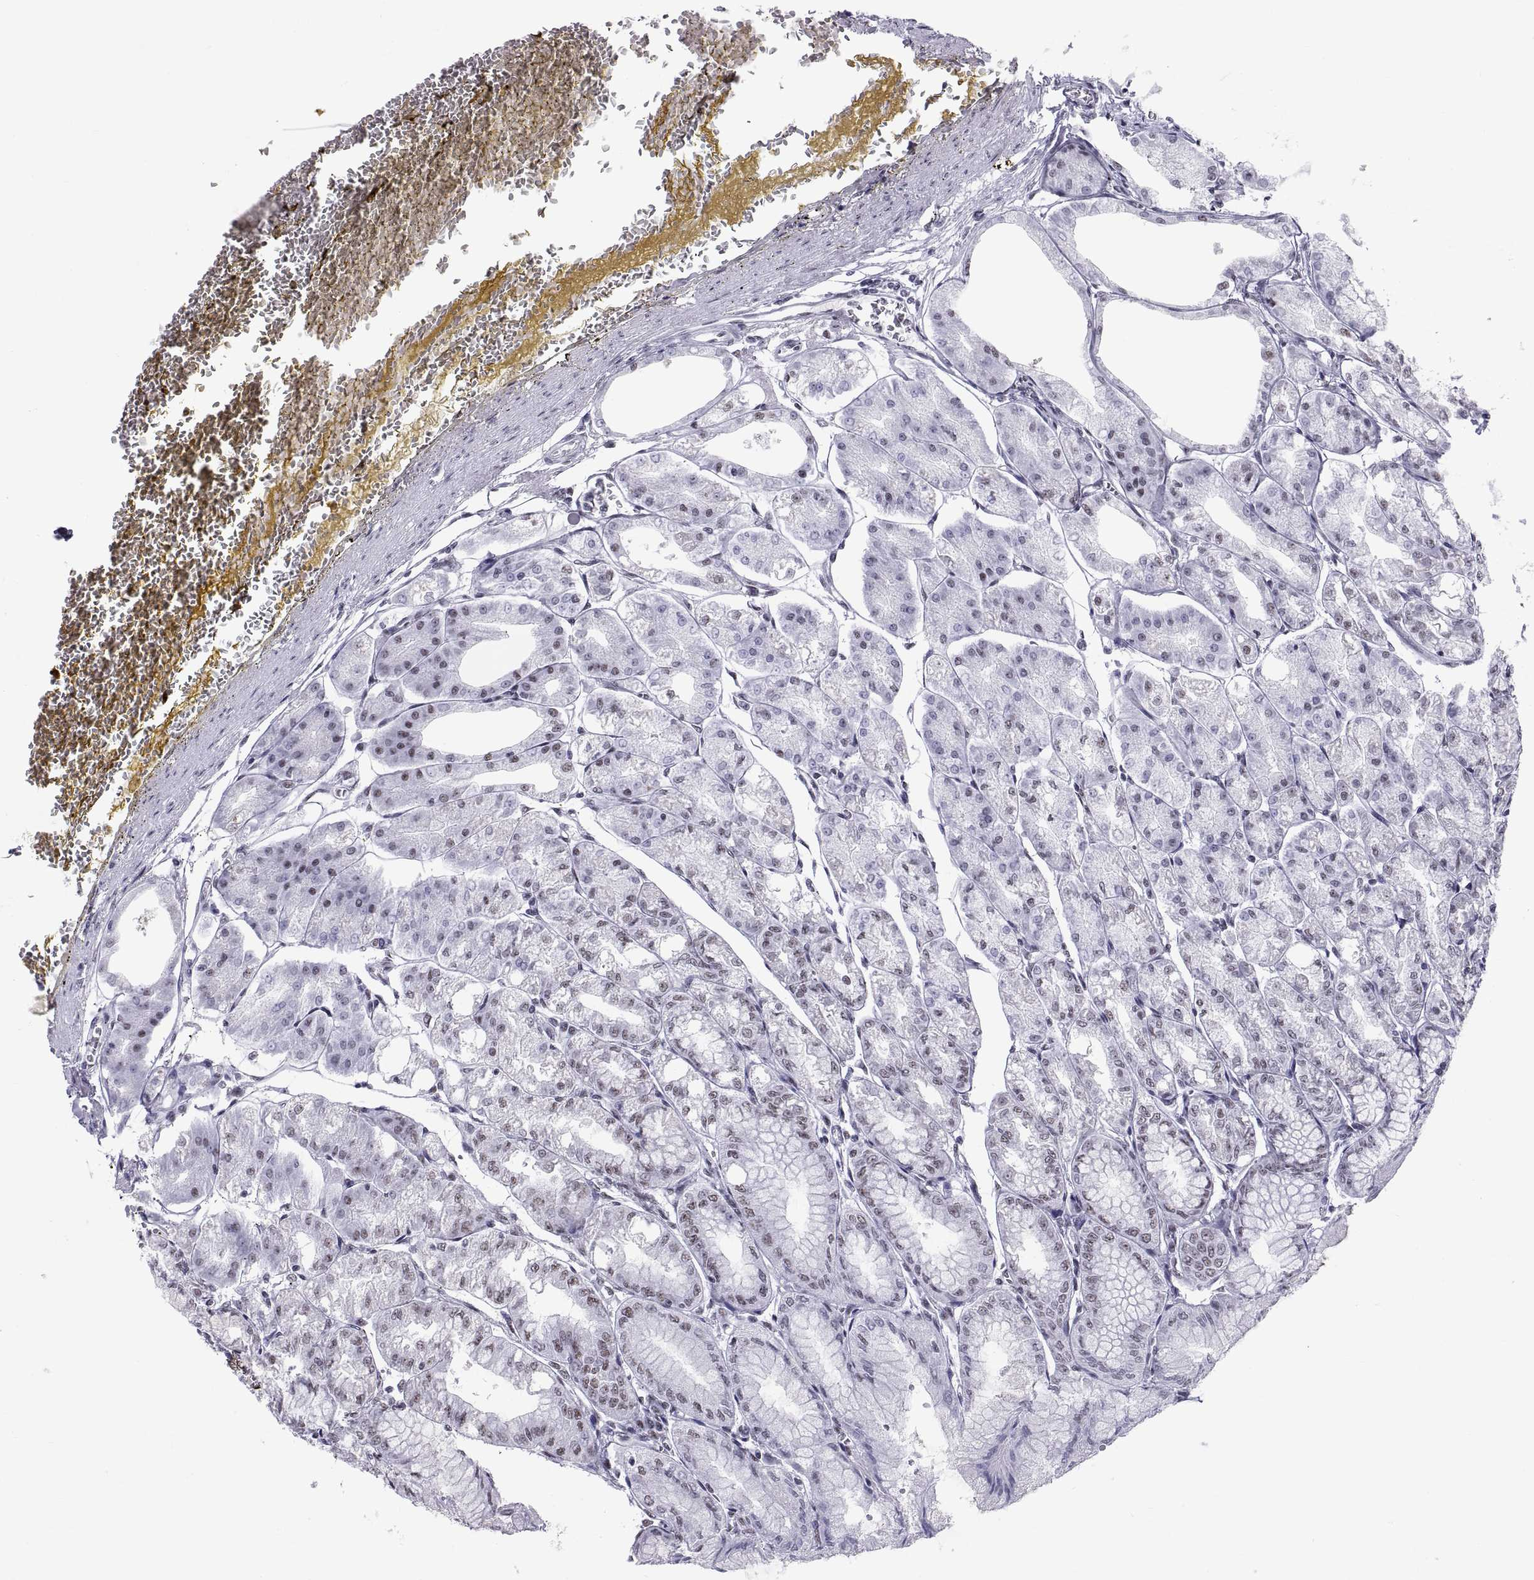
{"staining": {"intensity": "weak", "quantity": "25%-75%", "location": "nuclear"}, "tissue": "stomach", "cell_type": "Glandular cells", "image_type": "normal", "snomed": [{"axis": "morphology", "description": "Normal tissue, NOS"}, {"axis": "topography", "description": "Stomach, lower"}], "caption": "DAB (3,3'-diaminobenzidine) immunohistochemical staining of normal human stomach exhibits weak nuclear protein staining in approximately 25%-75% of glandular cells.", "gene": "NEUROD6", "patient": {"sex": "male", "age": 71}}